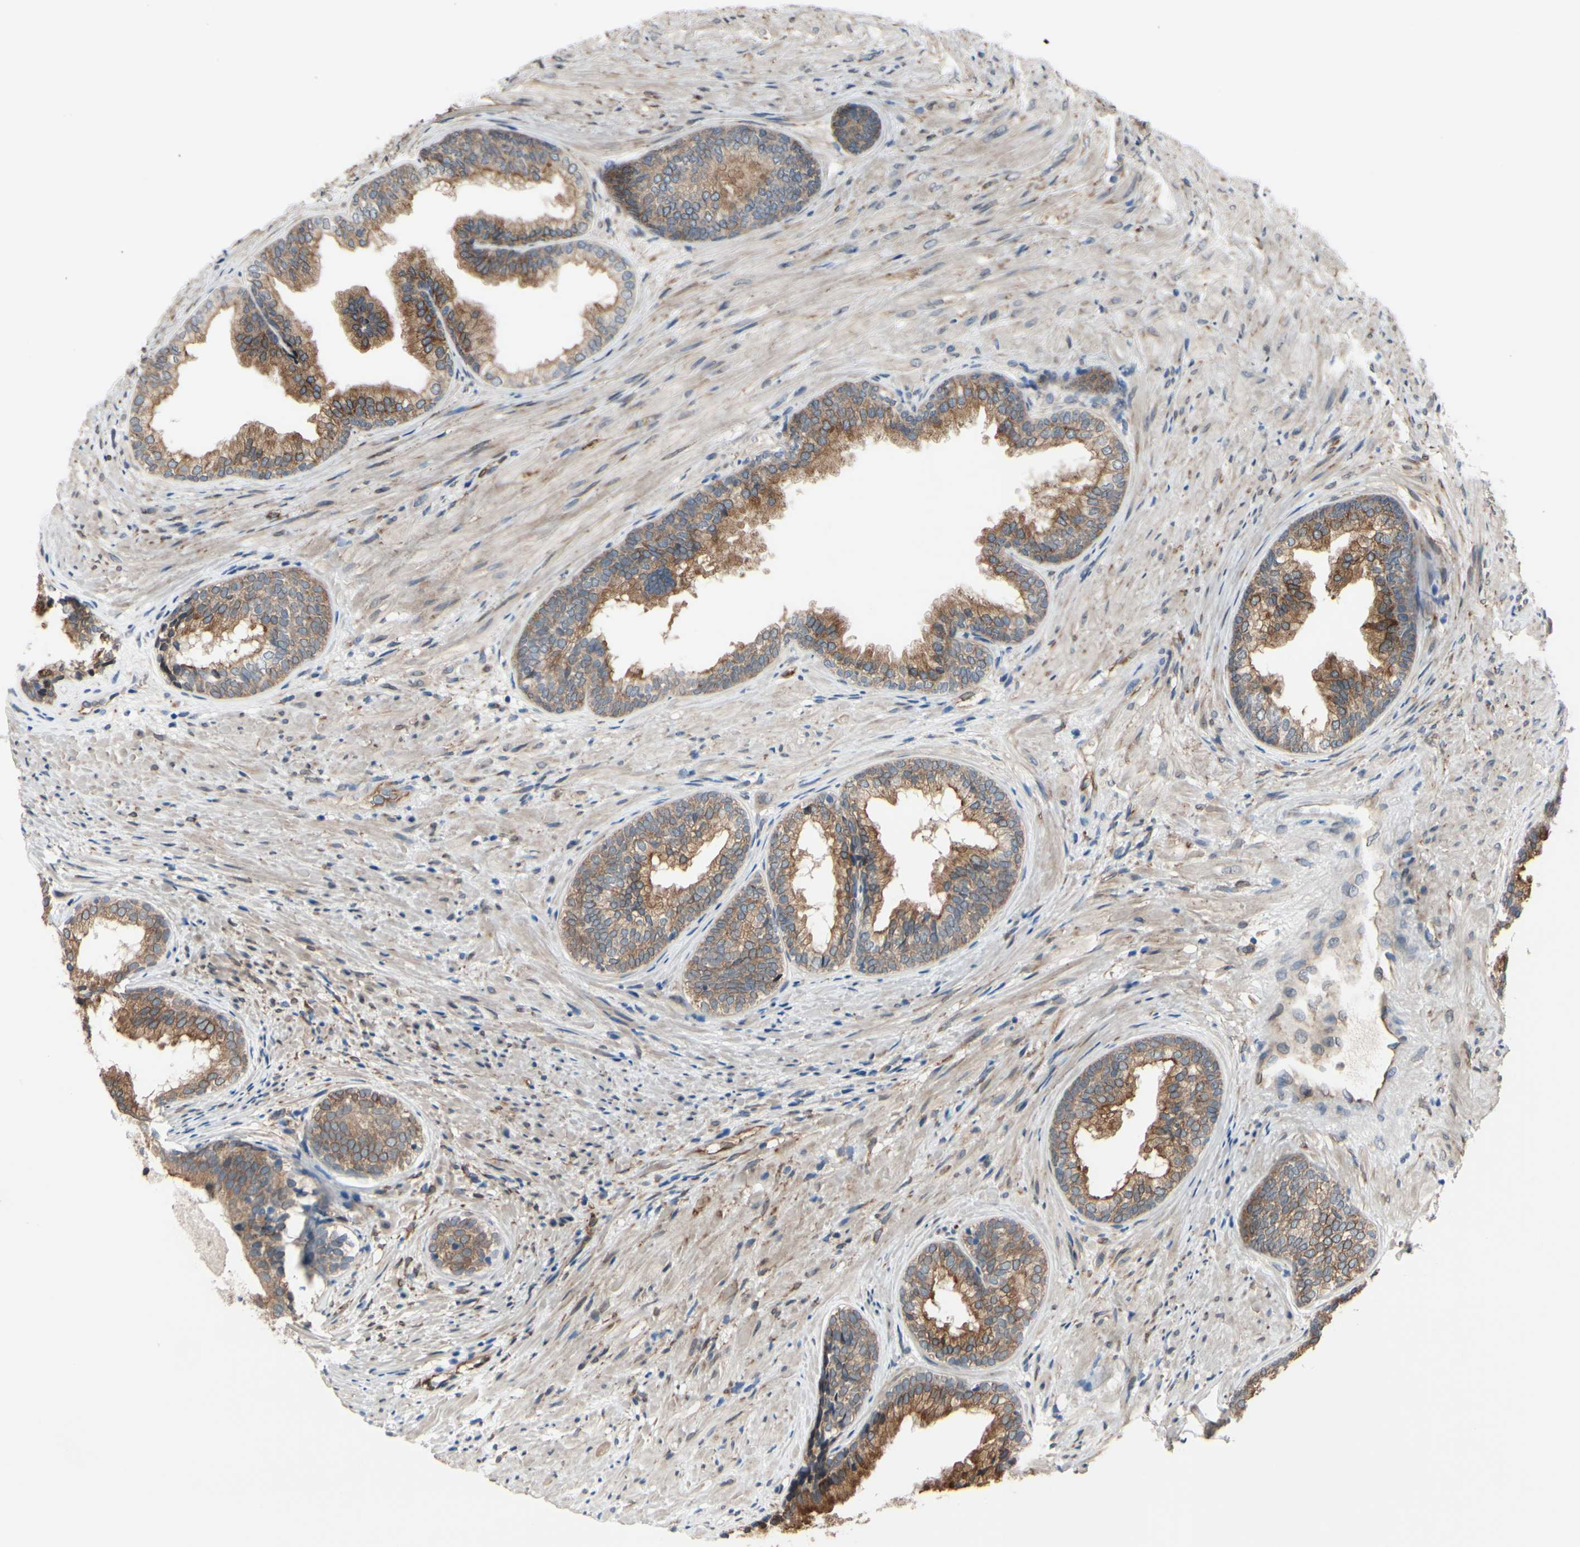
{"staining": {"intensity": "moderate", "quantity": ">75%", "location": "cytoplasmic/membranous"}, "tissue": "prostate", "cell_type": "Glandular cells", "image_type": "normal", "snomed": [{"axis": "morphology", "description": "Normal tissue, NOS"}, {"axis": "topography", "description": "Prostate"}], "caption": "Protein analysis of benign prostate shows moderate cytoplasmic/membranous staining in approximately >75% of glandular cells. The staining is performed using DAB brown chromogen to label protein expression. The nuclei are counter-stained blue using hematoxylin.", "gene": "PRXL2A", "patient": {"sex": "male", "age": 76}}